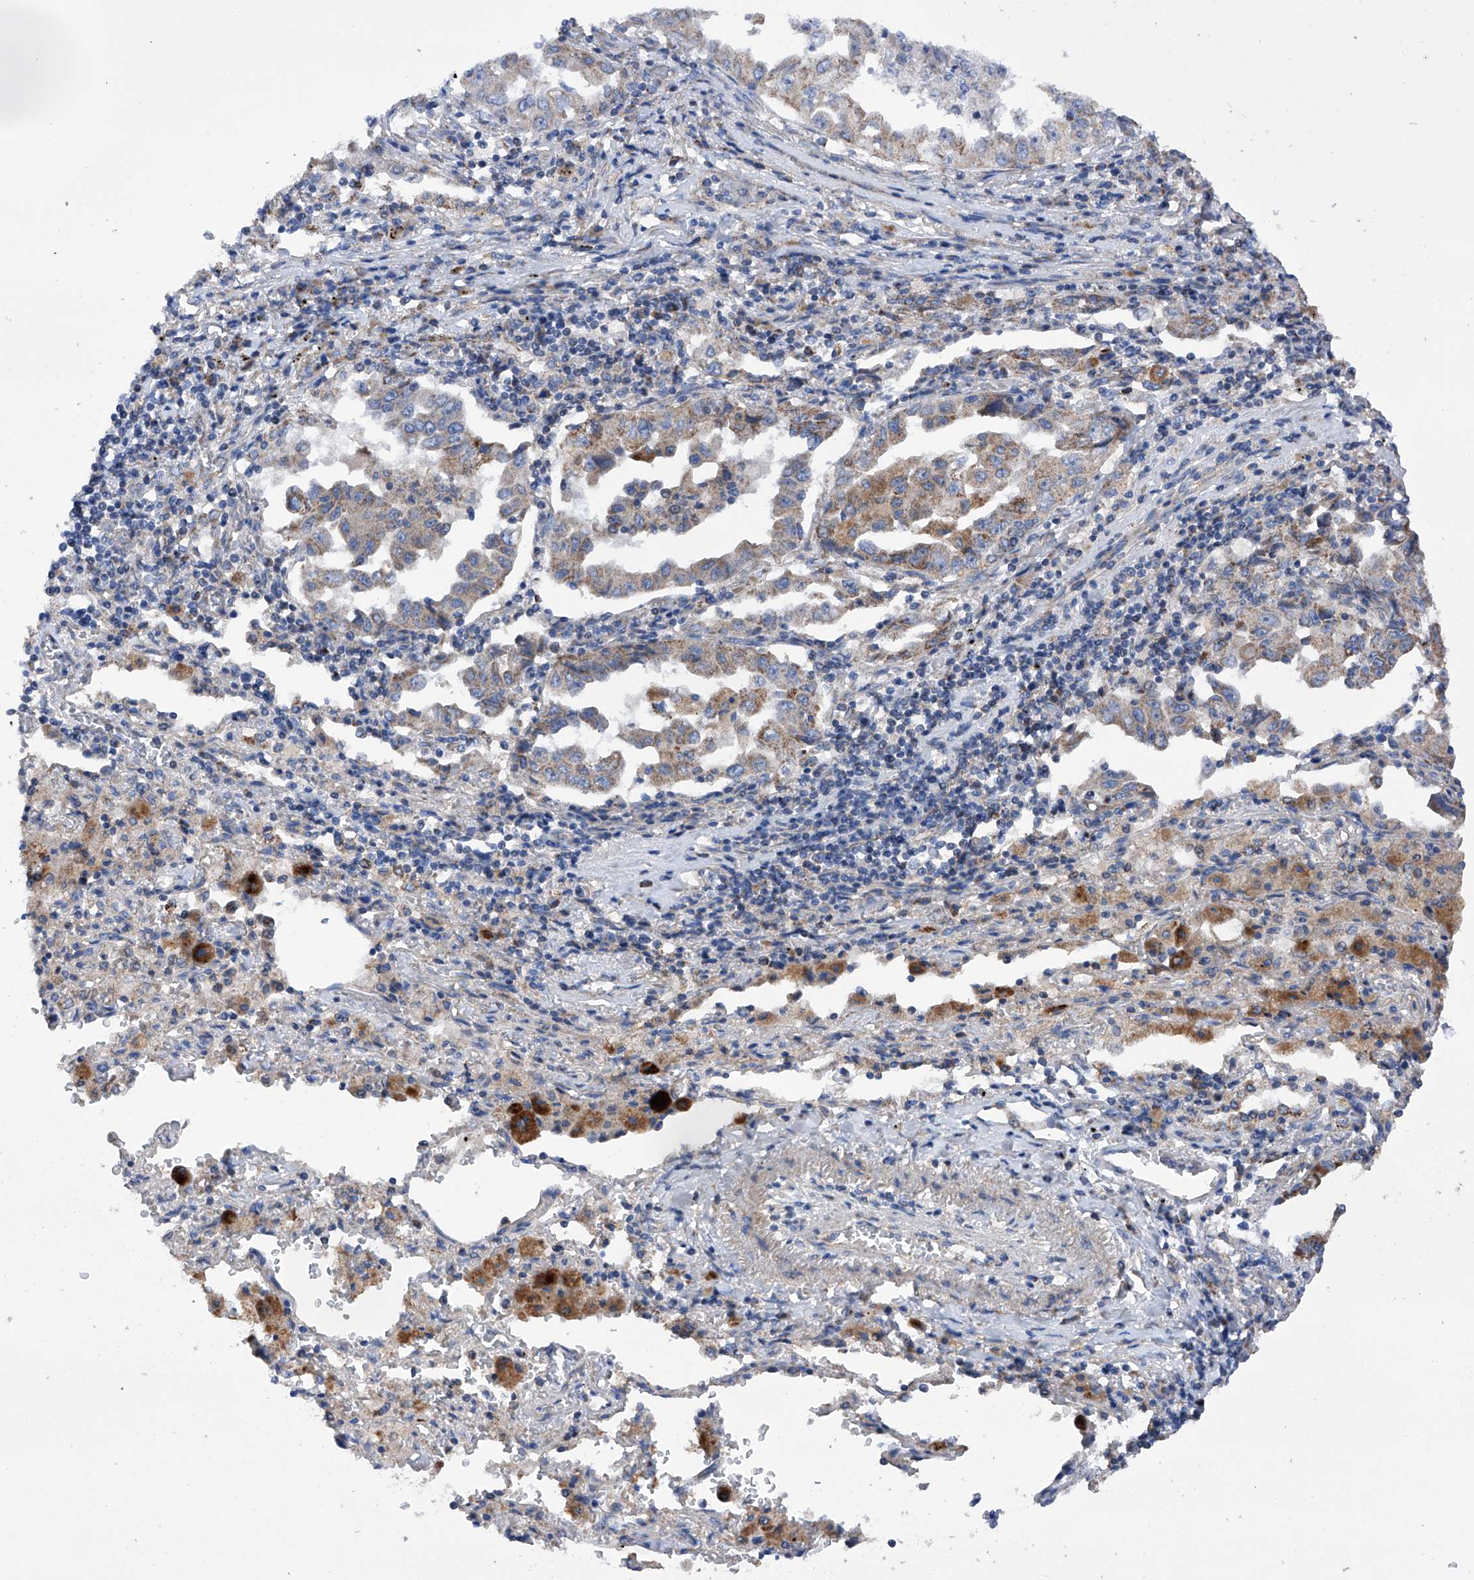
{"staining": {"intensity": "moderate", "quantity": ">75%", "location": "cytoplasmic/membranous"}, "tissue": "lung cancer", "cell_type": "Tumor cells", "image_type": "cancer", "snomed": [{"axis": "morphology", "description": "Adenocarcinoma, NOS"}, {"axis": "topography", "description": "Lung"}], "caption": "Human lung cancer stained with a protein marker exhibits moderate staining in tumor cells.", "gene": "EFCAB2", "patient": {"sex": "female", "age": 51}}